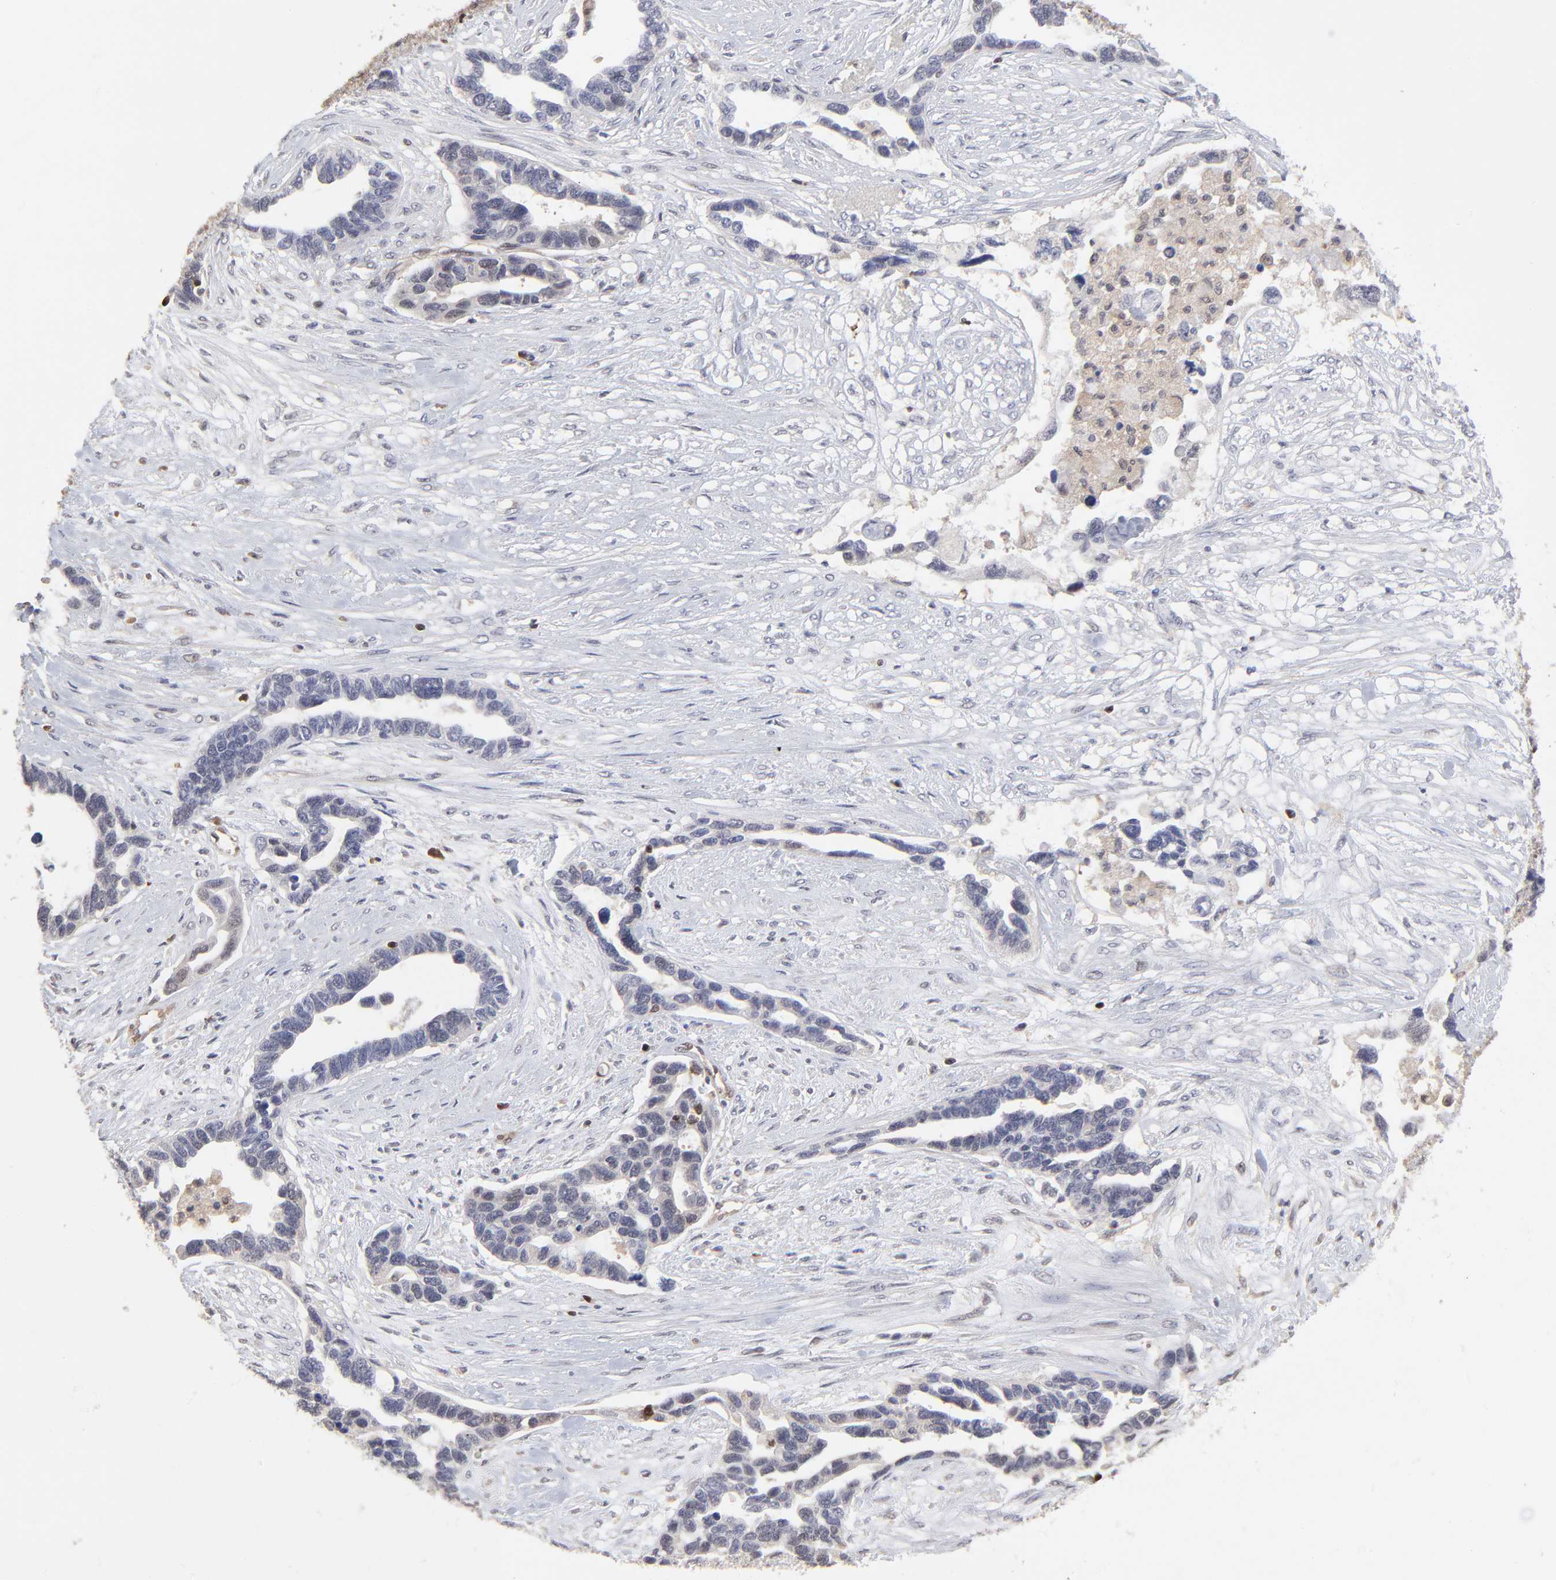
{"staining": {"intensity": "negative", "quantity": "none", "location": "none"}, "tissue": "ovarian cancer", "cell_type": "Tumor cells", "image_type": "cancer", "snomed": [{"axis": "morphology", "description": "Cystadenocarcinoma, serous, NOS"}, {"axis": "topography", "description": "Ovary"}], "caption": "This is an immunohistochemistry image of ovarian serous cystadenocarcinoma. There is no expression in tumor cells.", "gene": "CASP3", "patient": {"sex": "female", "age": 54}}